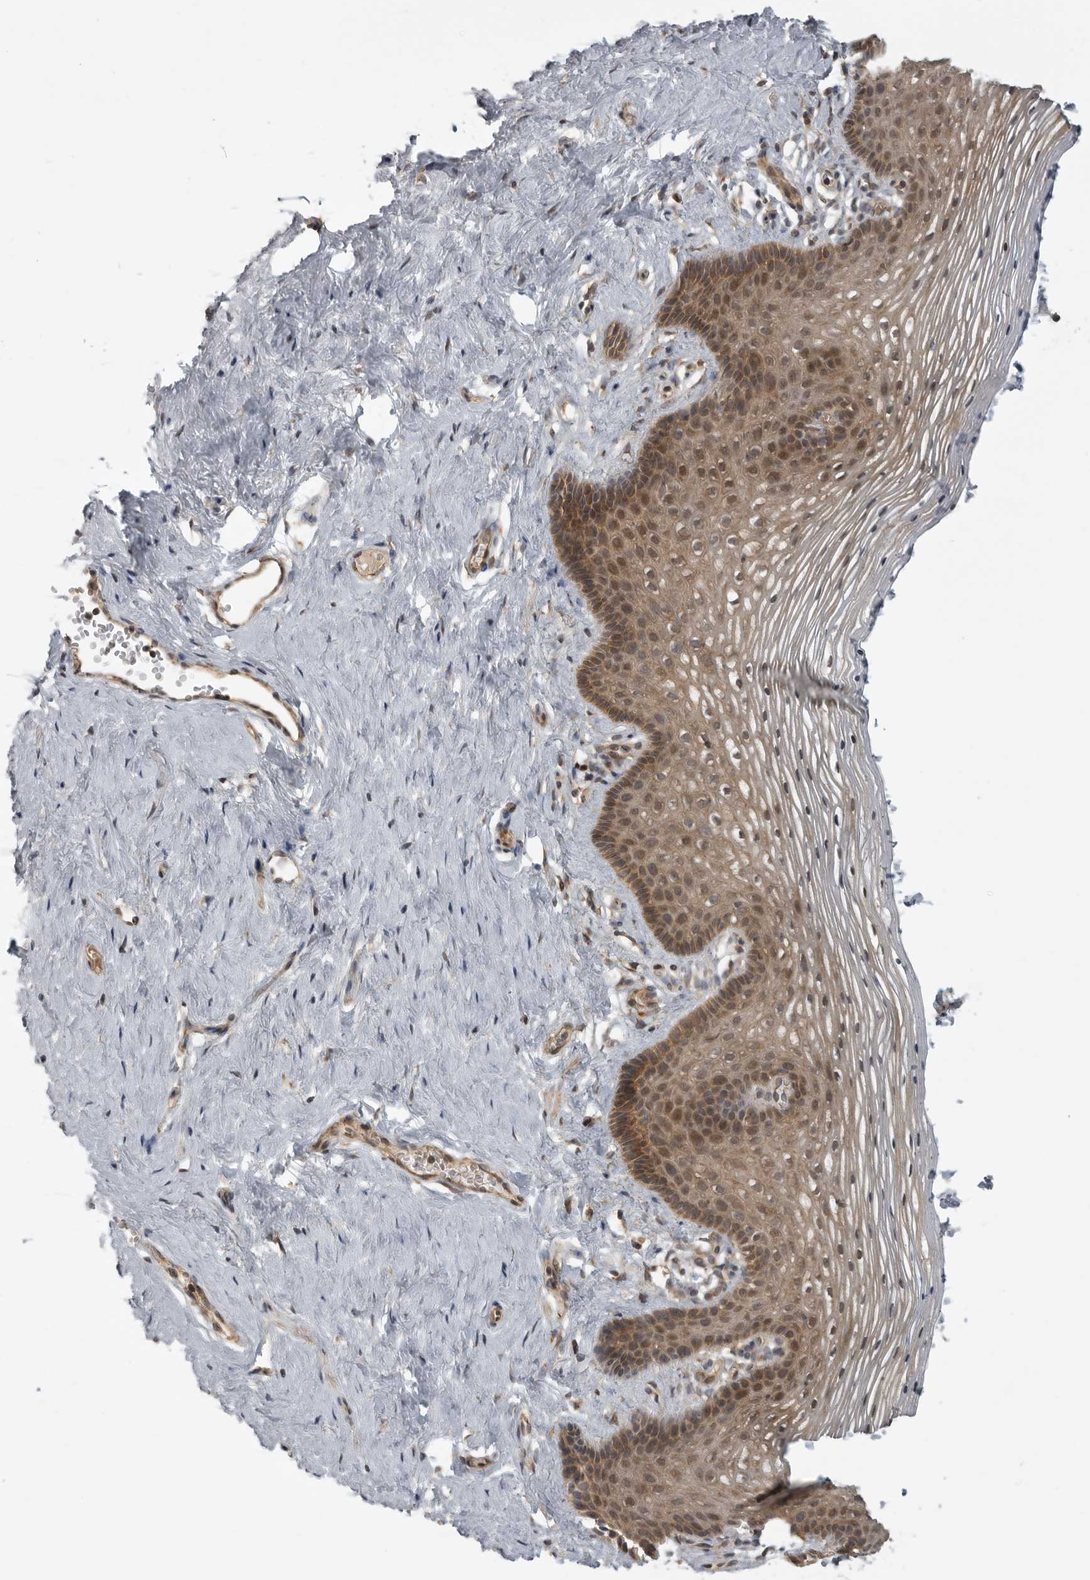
{"staining": {"intensity": "moderate", "quantity": ">75%", "location": "cytoplasmic/membranous"}, "tissue": "vagina", "cell_type": "Squamous epithelial cells", "image_type": "normal", "snomed": [{"axis": "morphology", "description": "Normal tissue, NOS"}, {"axis": "topography", "description": "Vagina"}], "caption": "This image reveals IHC staining of unremarkable human vagina, with medium moderate cytoplasmic/membranous staining in about >75% of squamous epithelial cells.", "gene": "CUEDC1", "patient": {"sex": "female", "age": 32}}